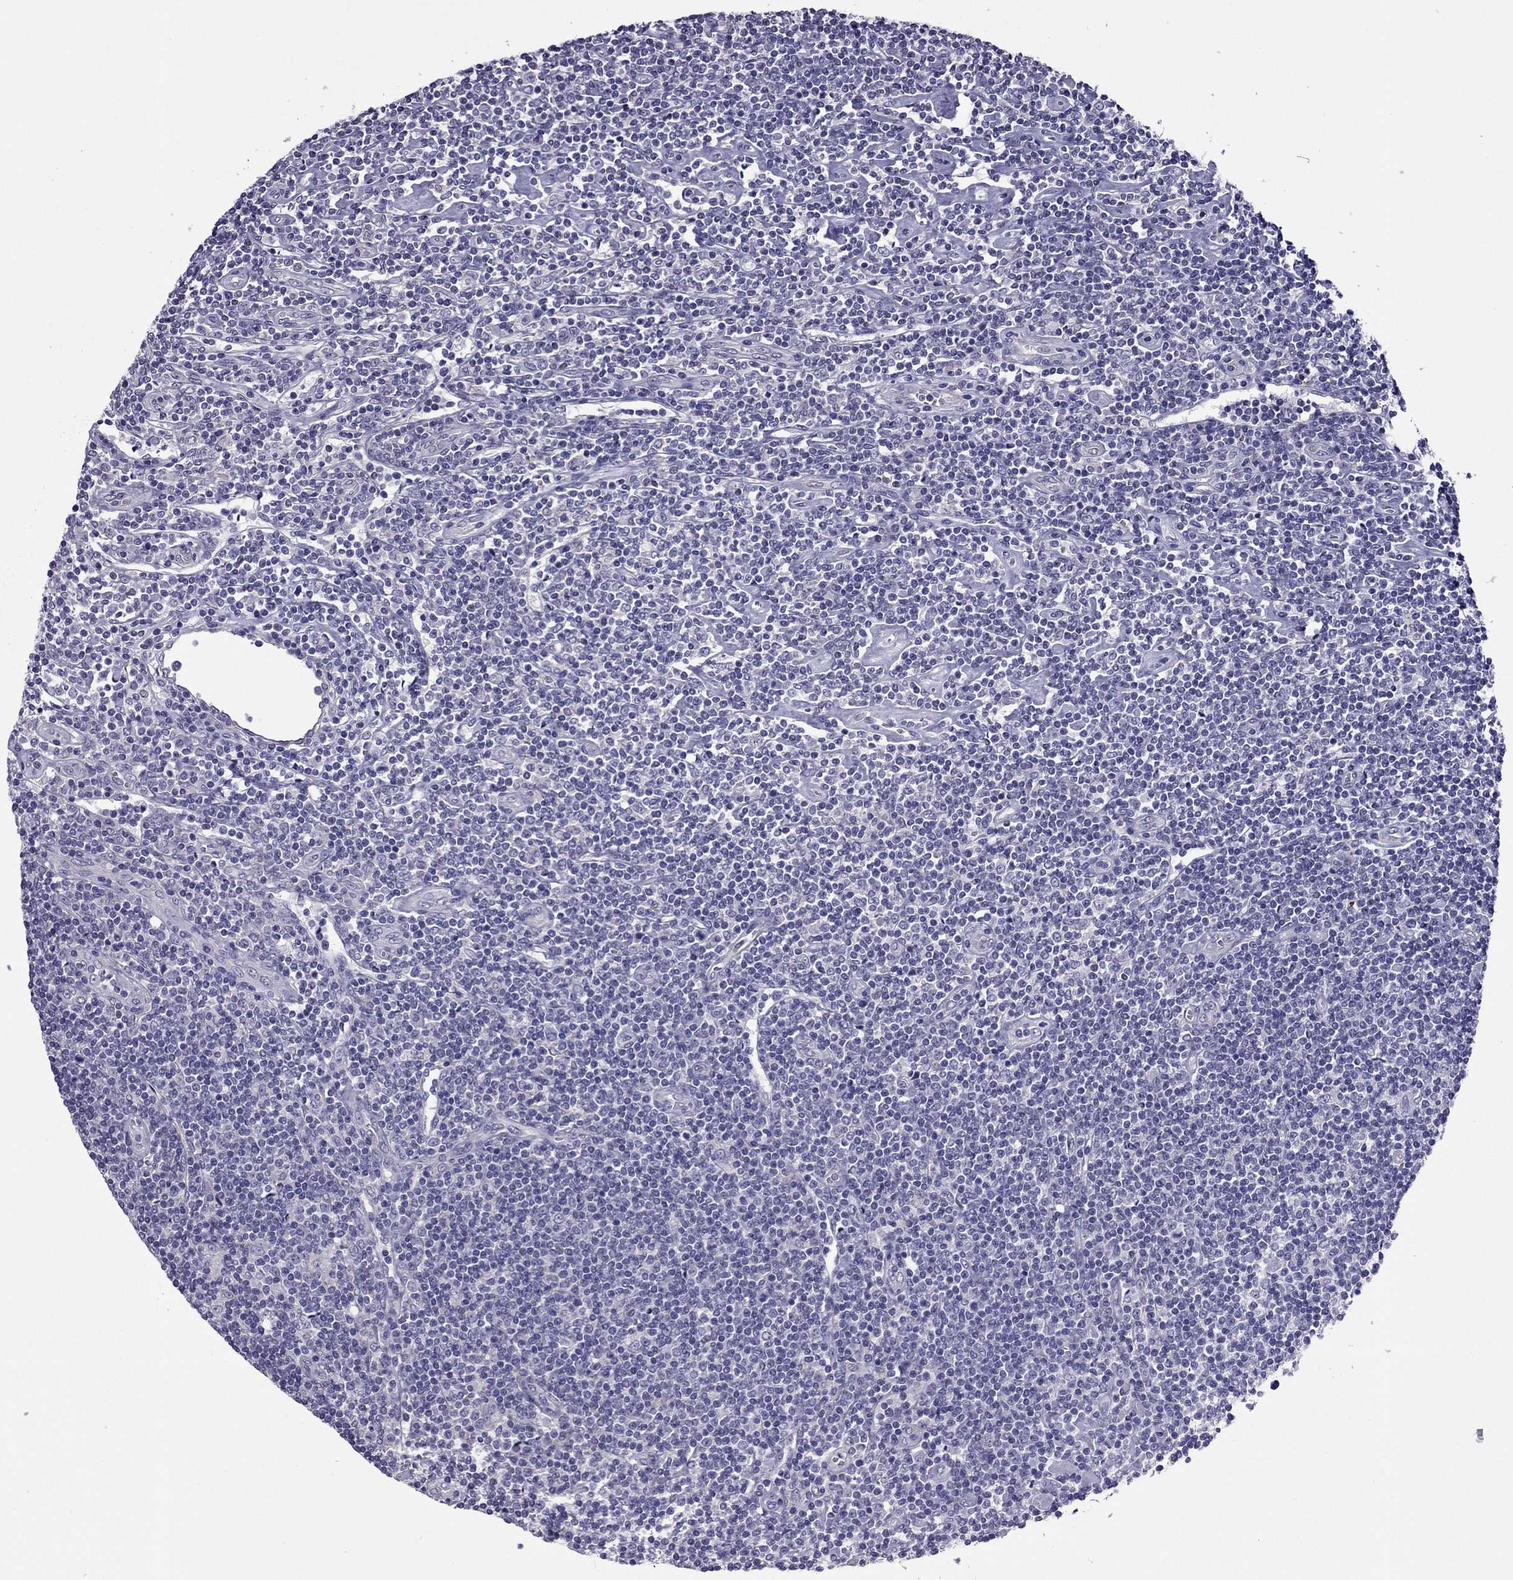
{"staining": {"intensity": "negative", "quantity": "none", "location": "none"}, "tissue": "lymphoma", "cell_type": "Tumor cells", "image_type": "cancer", "snomed": [{"axis": "morphology", "description": "Hodgkin's disease, NOS"}, {"axis": "topography", "description": "Lymph node"}], "caption": "IHC photomicrograph of human lymphoma stained for a protein (brown), which demonstrates no positivity in tumor cells.", "gene": "SLC16A8", "patient": {"sex": "male", "age": 40}}